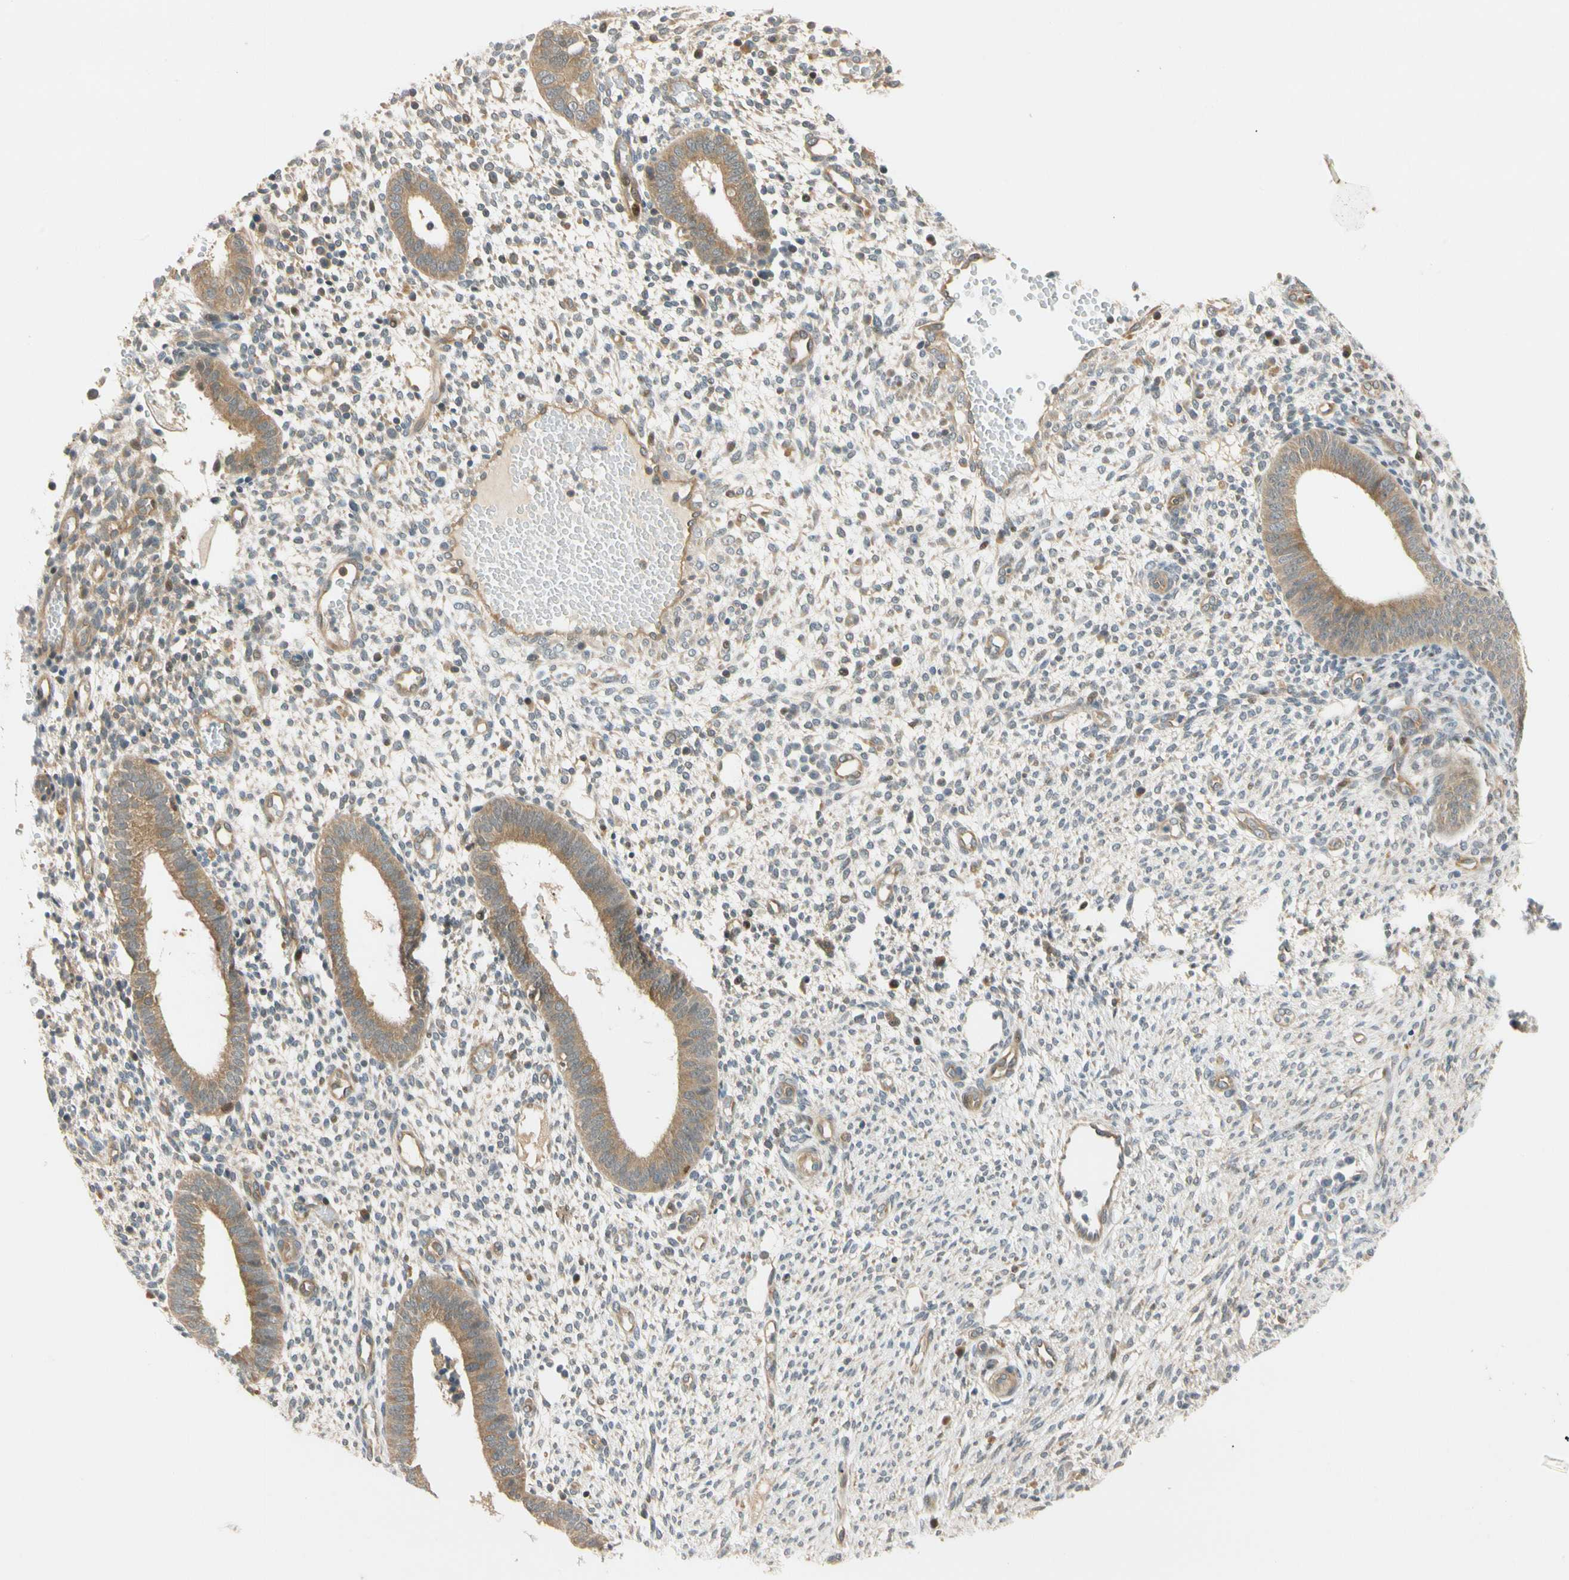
{"staining": {"intensity": "weak", "quantity": "25%-75%", "location": "cytoplasmic/membranous"}, "tissue": "endometrium", "cell_type": "Cells in endometrial stroma", "image_type": "normal", "snomed": [{"axis": "morphology", "description": "Normal tissue, NOS"}, {"axis": "topography", "description": "Endometrium"}], "caption": "IHC (DAB) staining of normal human endometrium exhibits weak cytoplasmic/membranous protein positivity in approximately 25%-75% of cells in endometrial stroma. IHC stains the protein of interest in brown and the nuclei are stained blue.", "gene": "GATD1", "patient": {"sex": "female", "age": 35}}